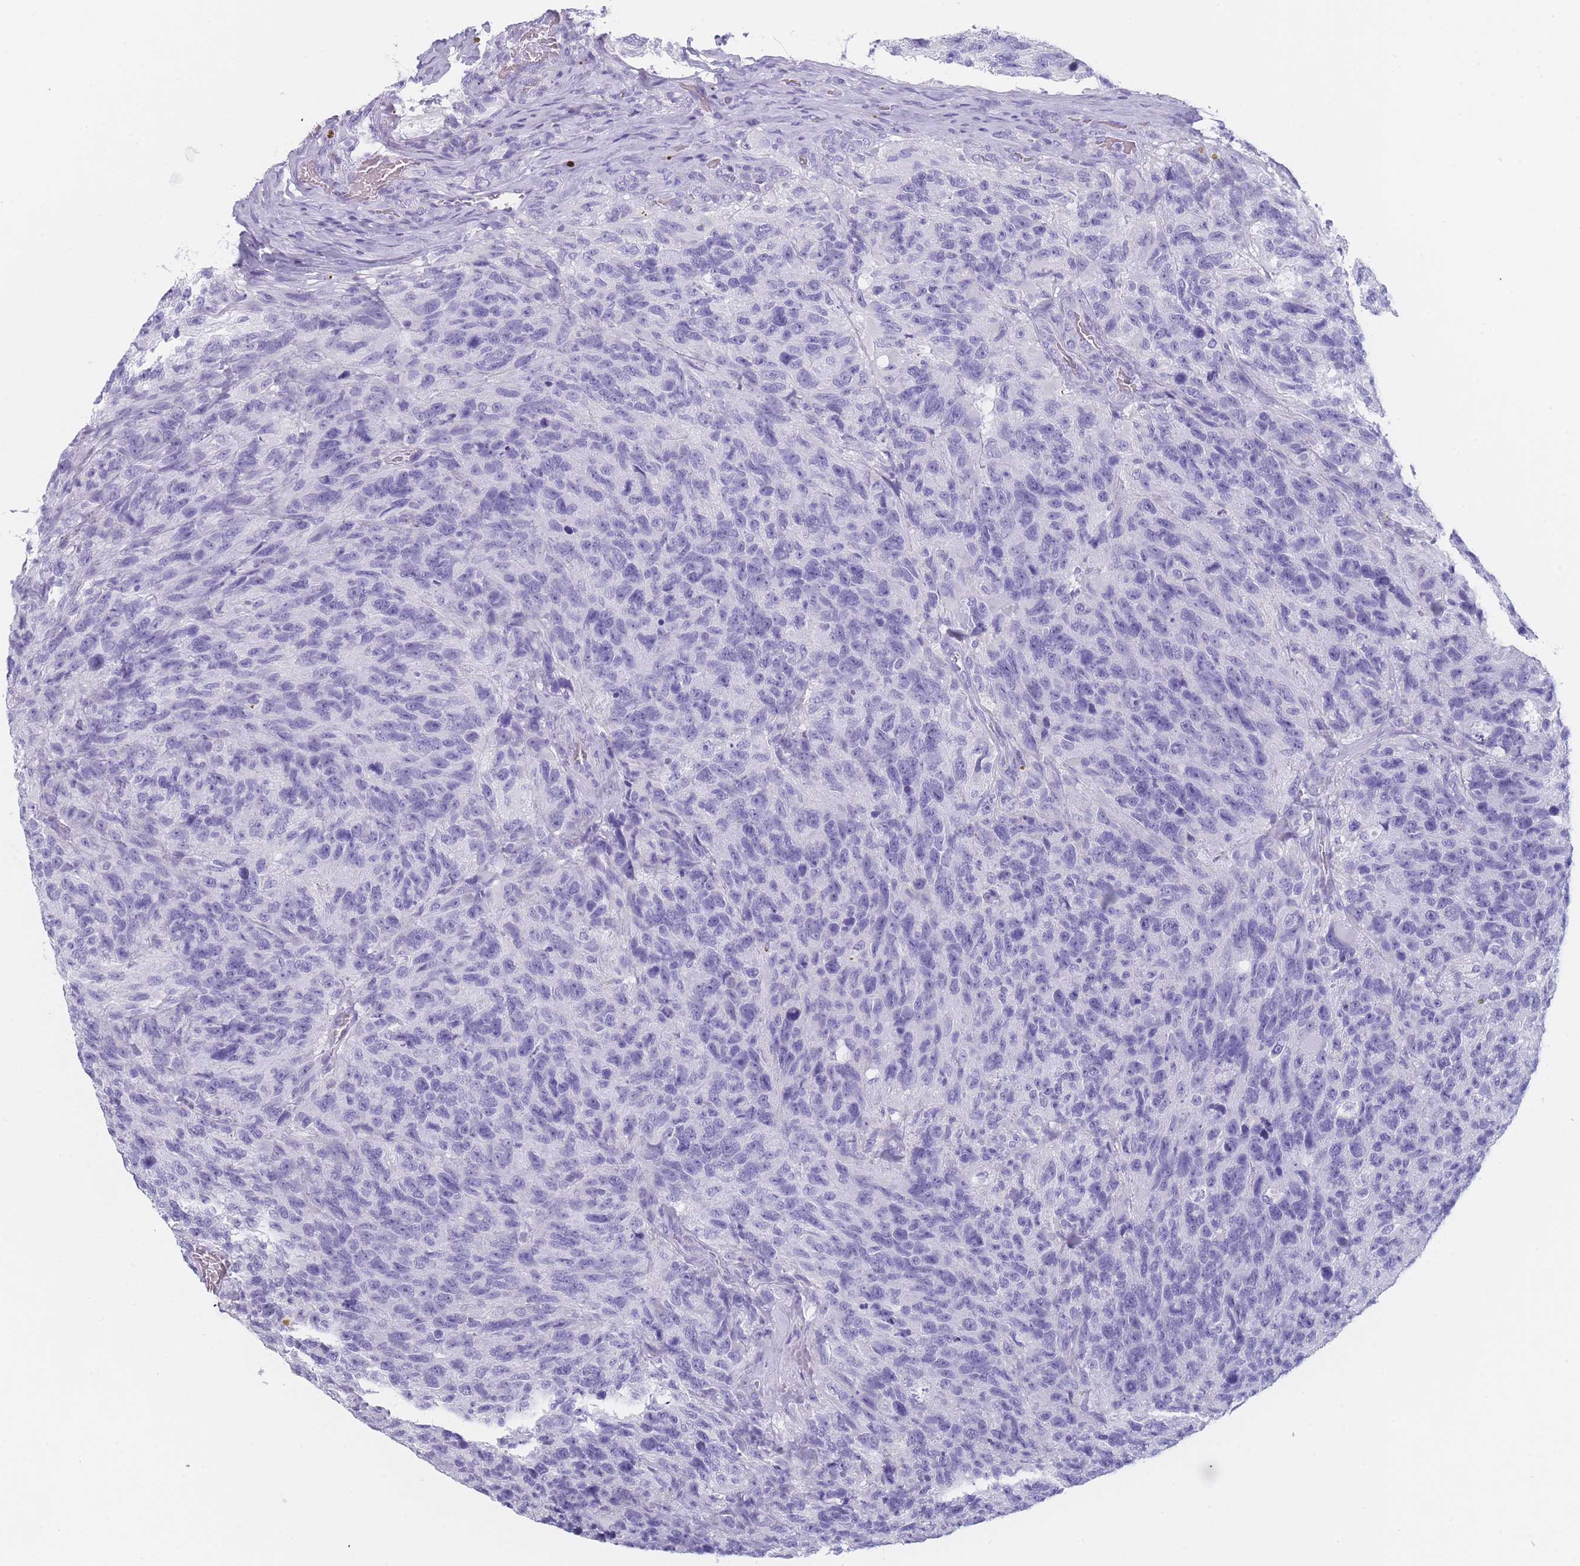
{"staining": {"intensity": "negative", "quantity": "none", "location": "none"}, "tissue": "glioma", "cell_type": "Tumor cells", "image_type": "cancer", "snomed": [{"axis": "morphology", "description": "Glioma, malignant, High grade"}, {"axis": "topography", "description": "Brain"}], "caption": "This histopathology image is of malignant glioma (high-grade) stained with immunohistochemistry (IHC) to label a protein in brown with the nuclei are counter-stained blue. There is no expression in tumor cells.", "gene": "OR5D16", "patient": {"sex": "male", "age": 69}}